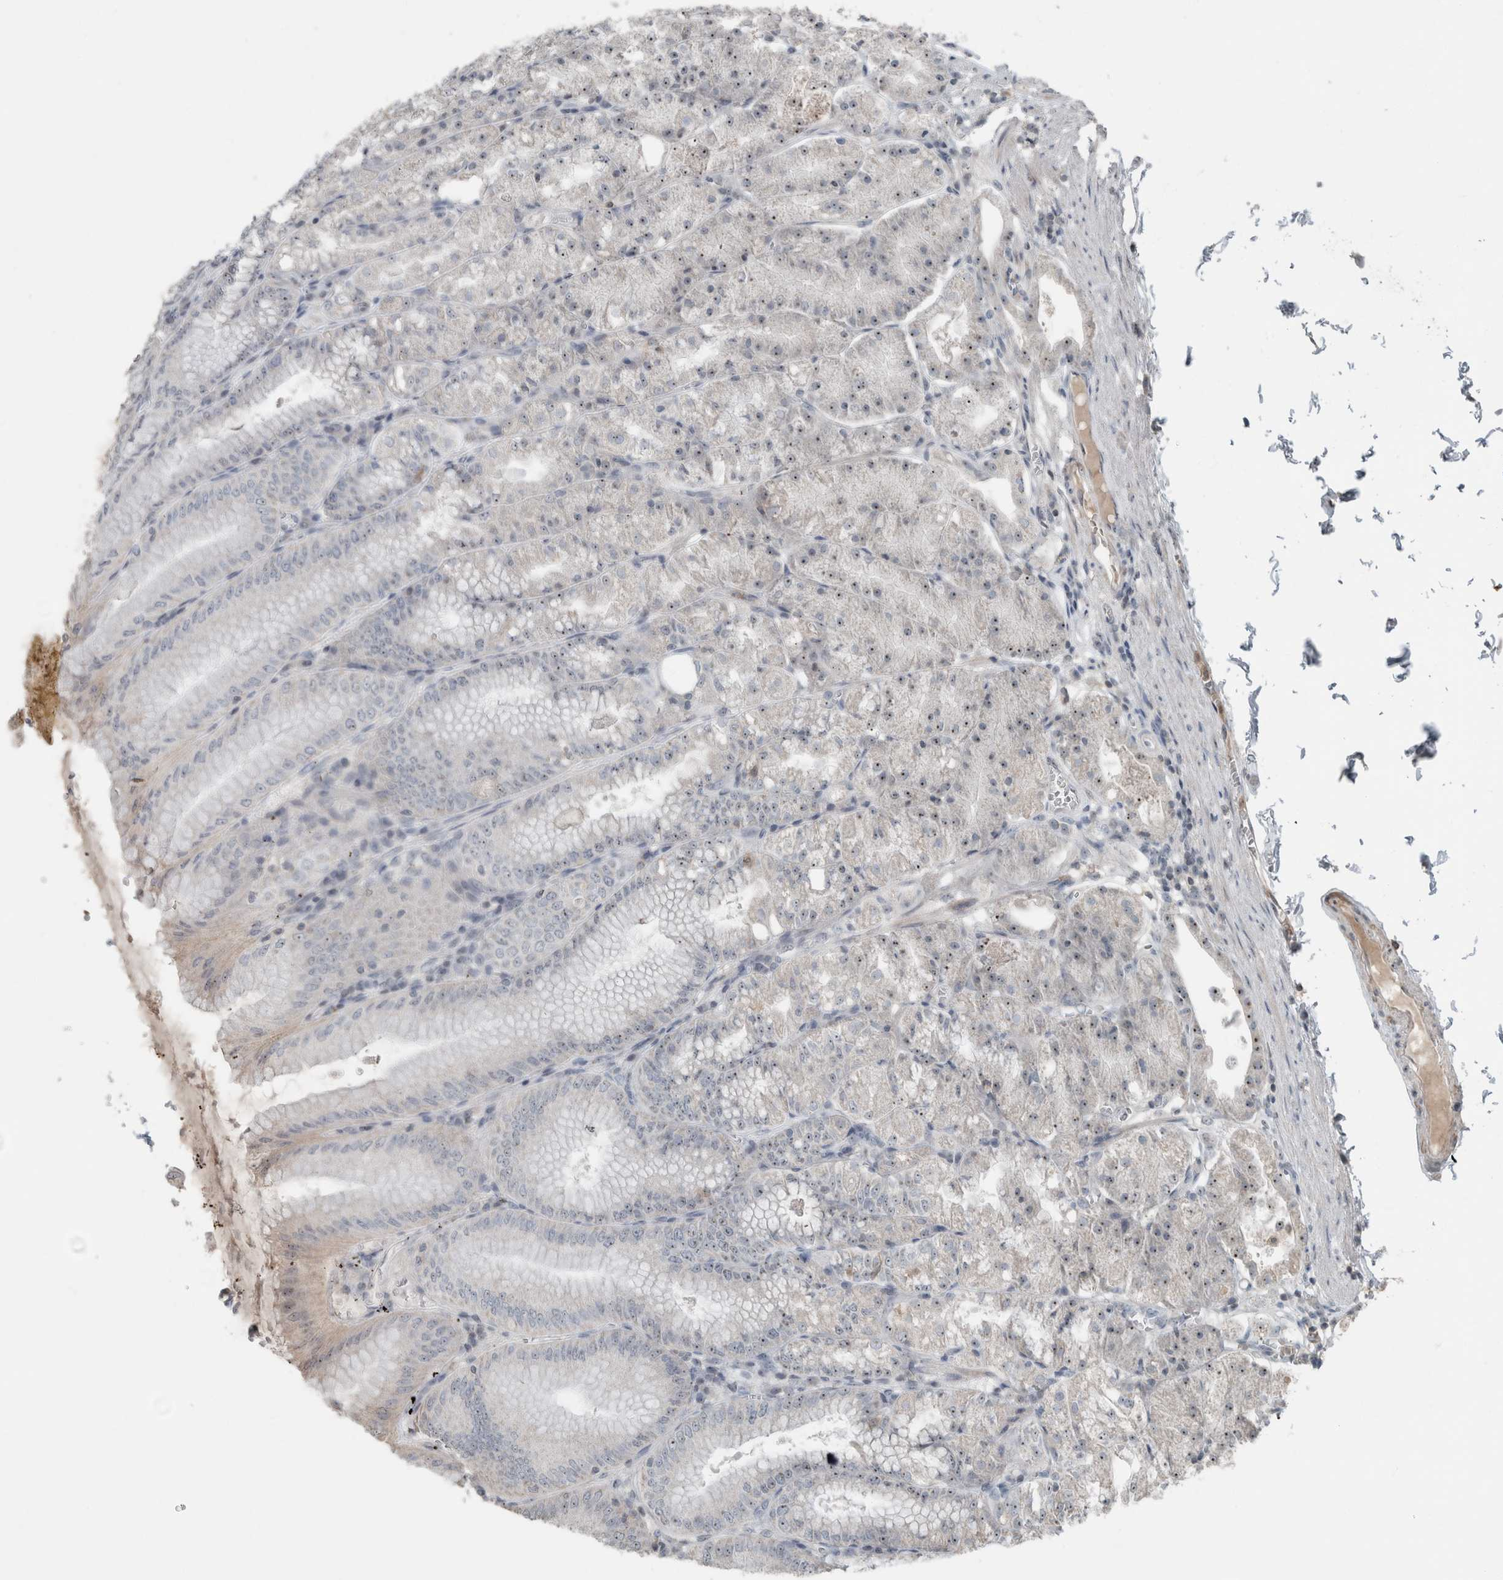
{"staining": {"intensity": "moderate", "quantity": "<25%", "location": "nuclear"}, "tissue": "stomach", "cell_type": "Glandular cells", "image_type": "normal", "snomed": [{"axis": "morphology", "description": "Normal tissue, NOS"}, {"axis": "topography", "description": "Stomach, lower"}], "caption": "A brown stain highlights moderate nuclear expression of a protein in glandular cells of benign stomach.", "gene": "RPF1", "patient": {"sex": "male", "age": 71}}